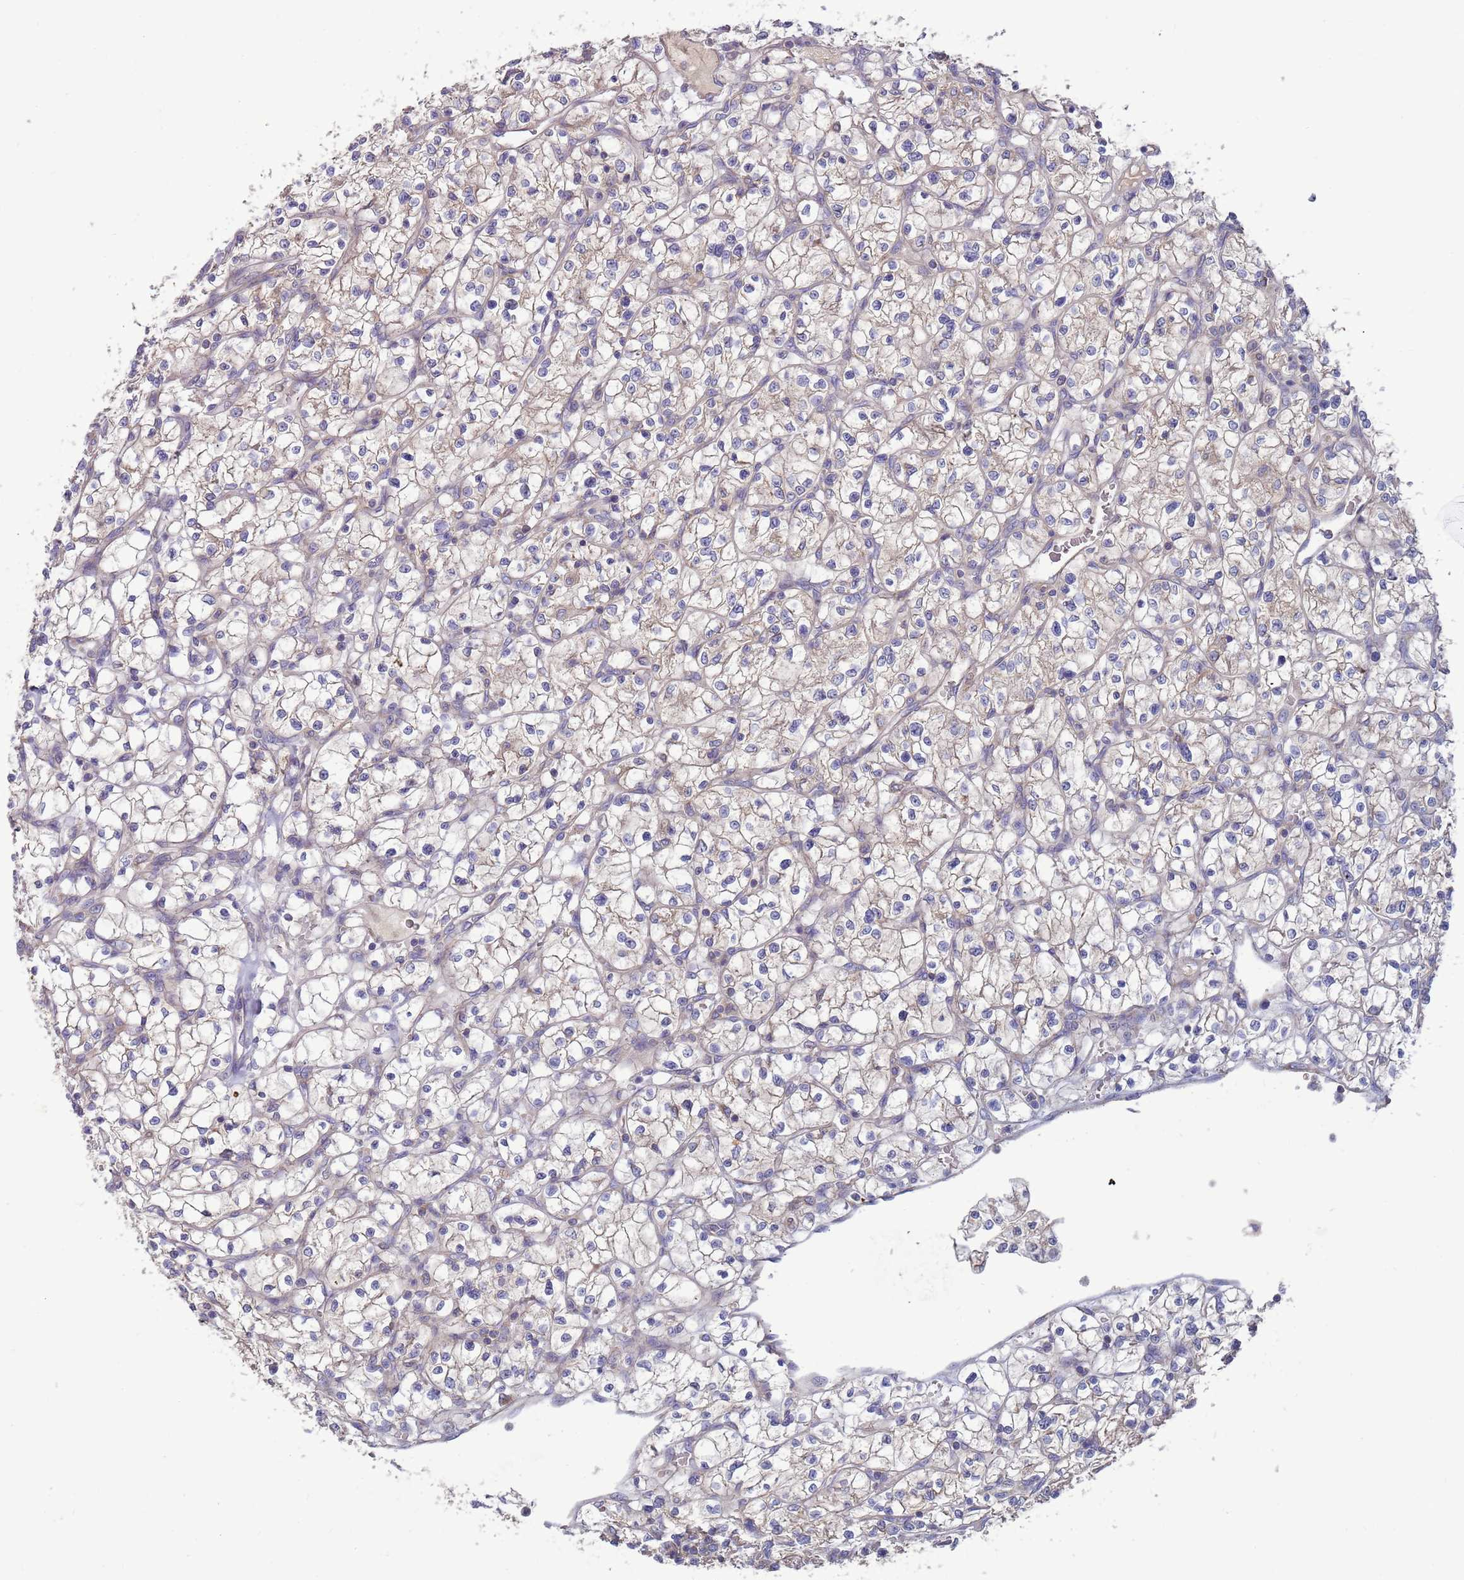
{"staining": {"intensity": "weak", "quantity": "25%-75%", "location": "cytoplasmic/membranous"}, "tissue": "renal cancer", "cell_type": "Tumor cells", "image_type": "cancer", "snomed": [{"axis": "morphology", "description": "Adenocarcinoma, NOS"}, {"axis": "topography", "description": "Kidney"}], "caption": "Immunohistochemistry histopathology image of neoplastic tissue: renal adenocarcinoma stained using IHC demonstrates low levels of weak protein expression localized specifically in the cytoplasmic/membranous of tumor cells, appearing as a cytoplasmic/membranous brown color.", "gene": "UQCRQ", "patient": {"sex": "female", "age": 64}}